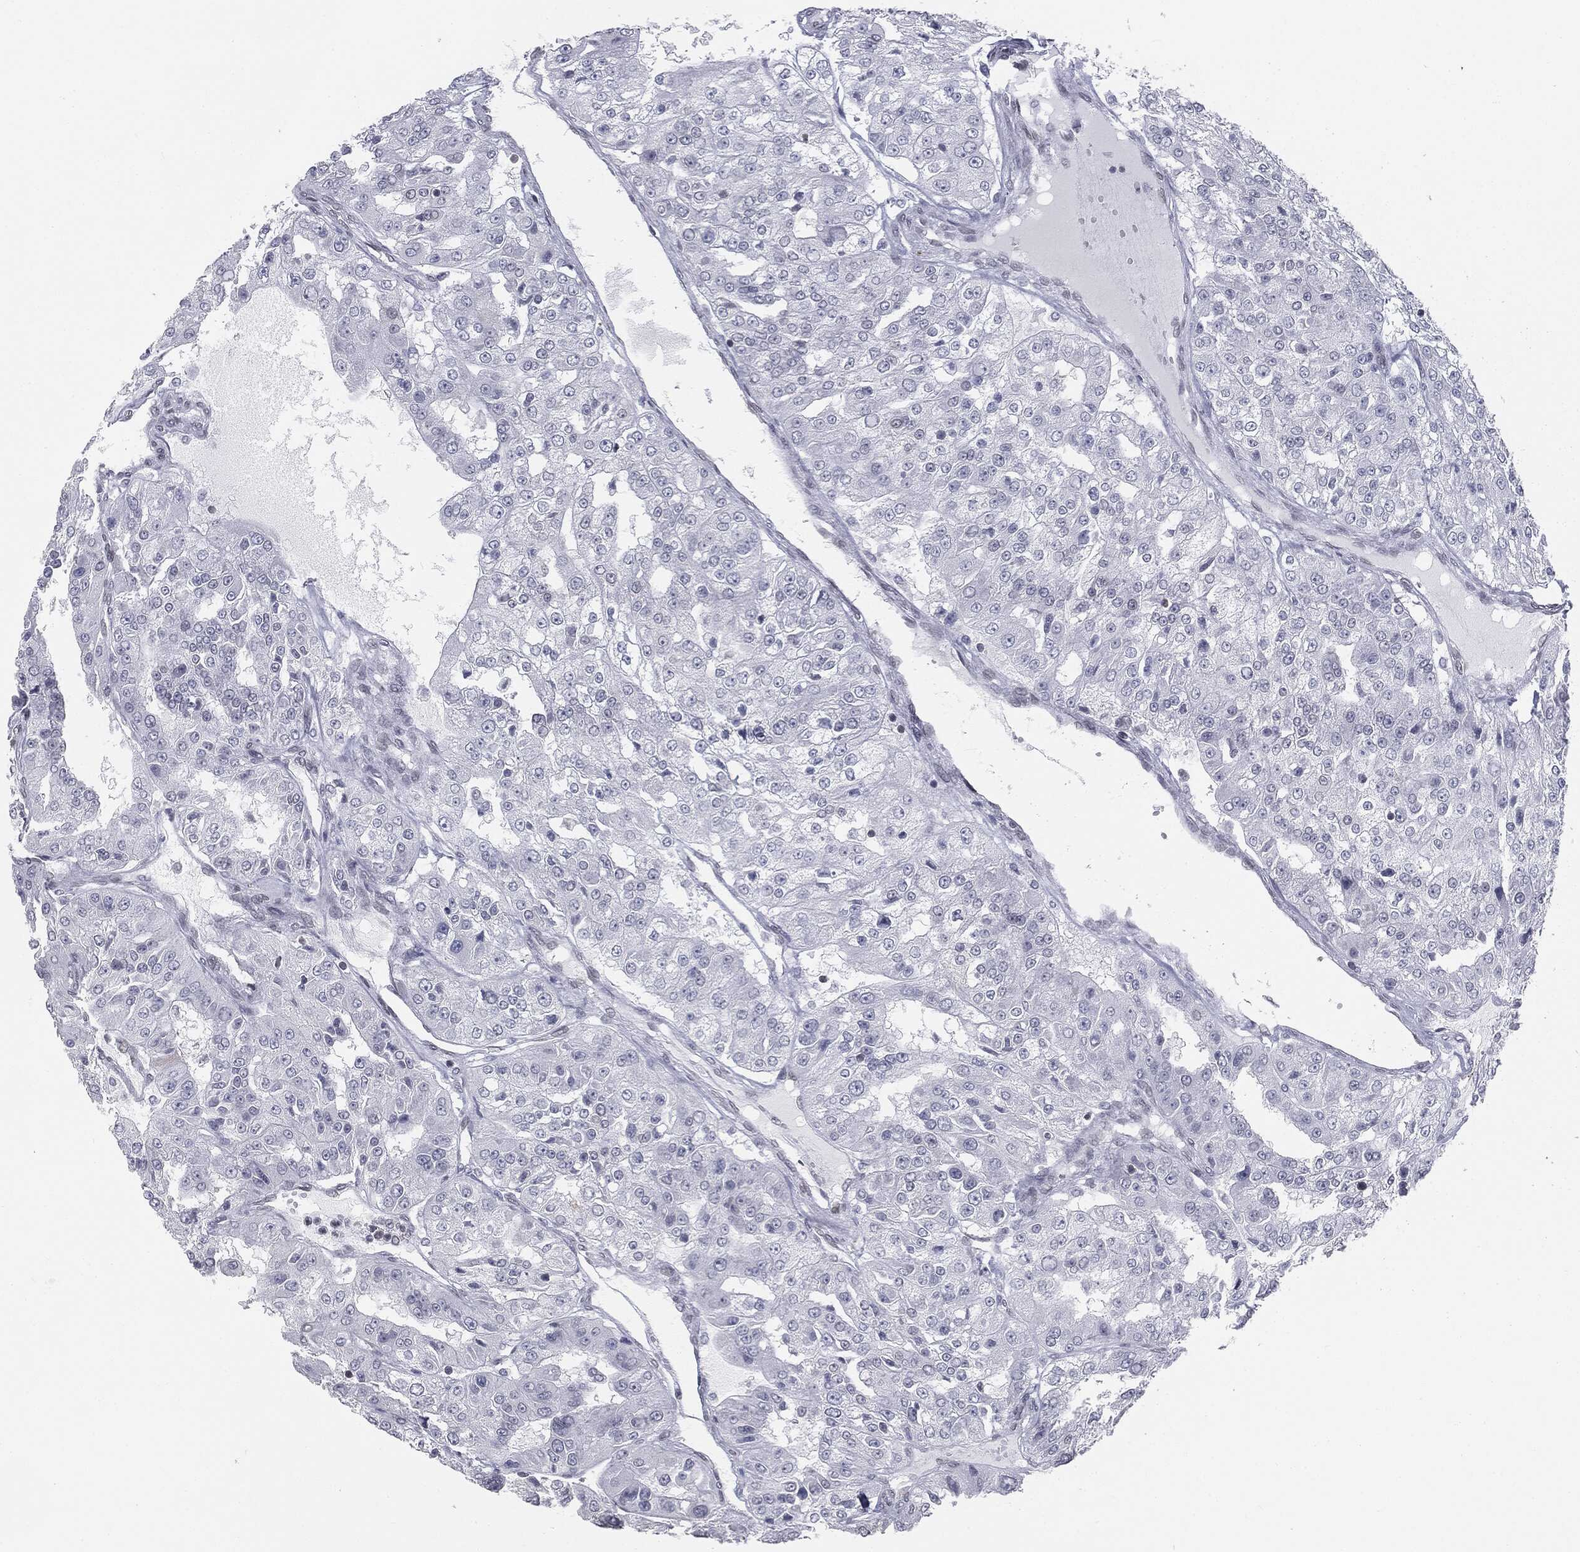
{"staining": {"intensity": "negative", "quantity": "none", "location": "none"}, "tissue": "renal cancer", "cell_type": "Tumor cells", "image_type": "cancer", "snomed": [{"axis": "morphology", "description": "Adenocarcinoma, NOS"}, {"axis": "topography", "description": "Kidney"}], "caption": "This is an IHC histopathology image of adenocarcinoma (renal). There is no staining in tumor cells.", "gene": "ALDOB", "patient": {"sex": "female", "age": 63}}